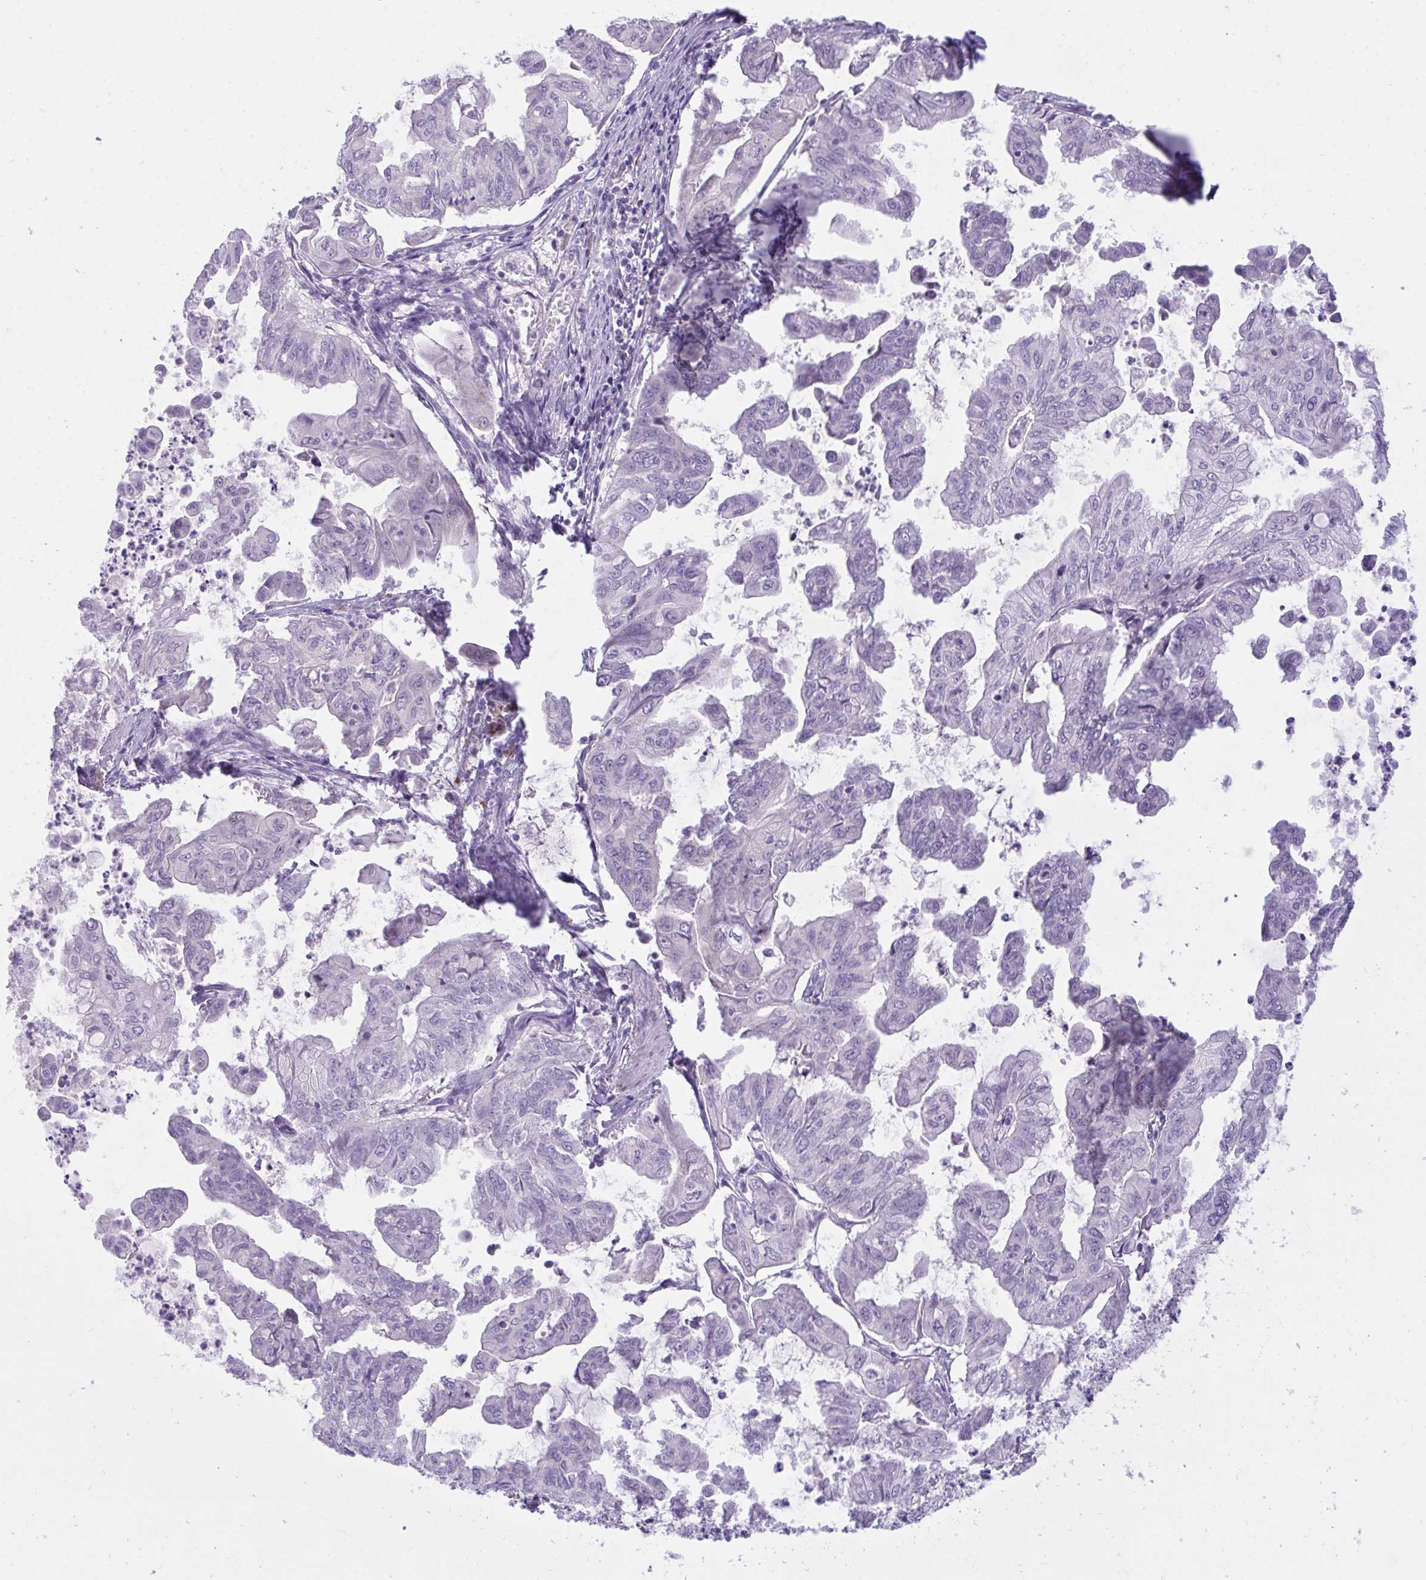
{"staining": {"intensity": "negative", "quantity": "none", "location": "none"}, "tissue": "stomach cancer", "cell_type": "Tumor cells", "image_type": "cancer", "snomed": [{"axis": "morphology", "description": "Adenocarcinoma, NOS"}, {"axis": "topography", "description": "Stomach, upper"}], "caption": "Stomach adenocarcinoma was stained to show a protein in brown. There is no significant positivity in tumor cells. Nuclei are stained in blue.", "gene": "SEMA6B", "patient": {"sex": "male", "age": 80}}